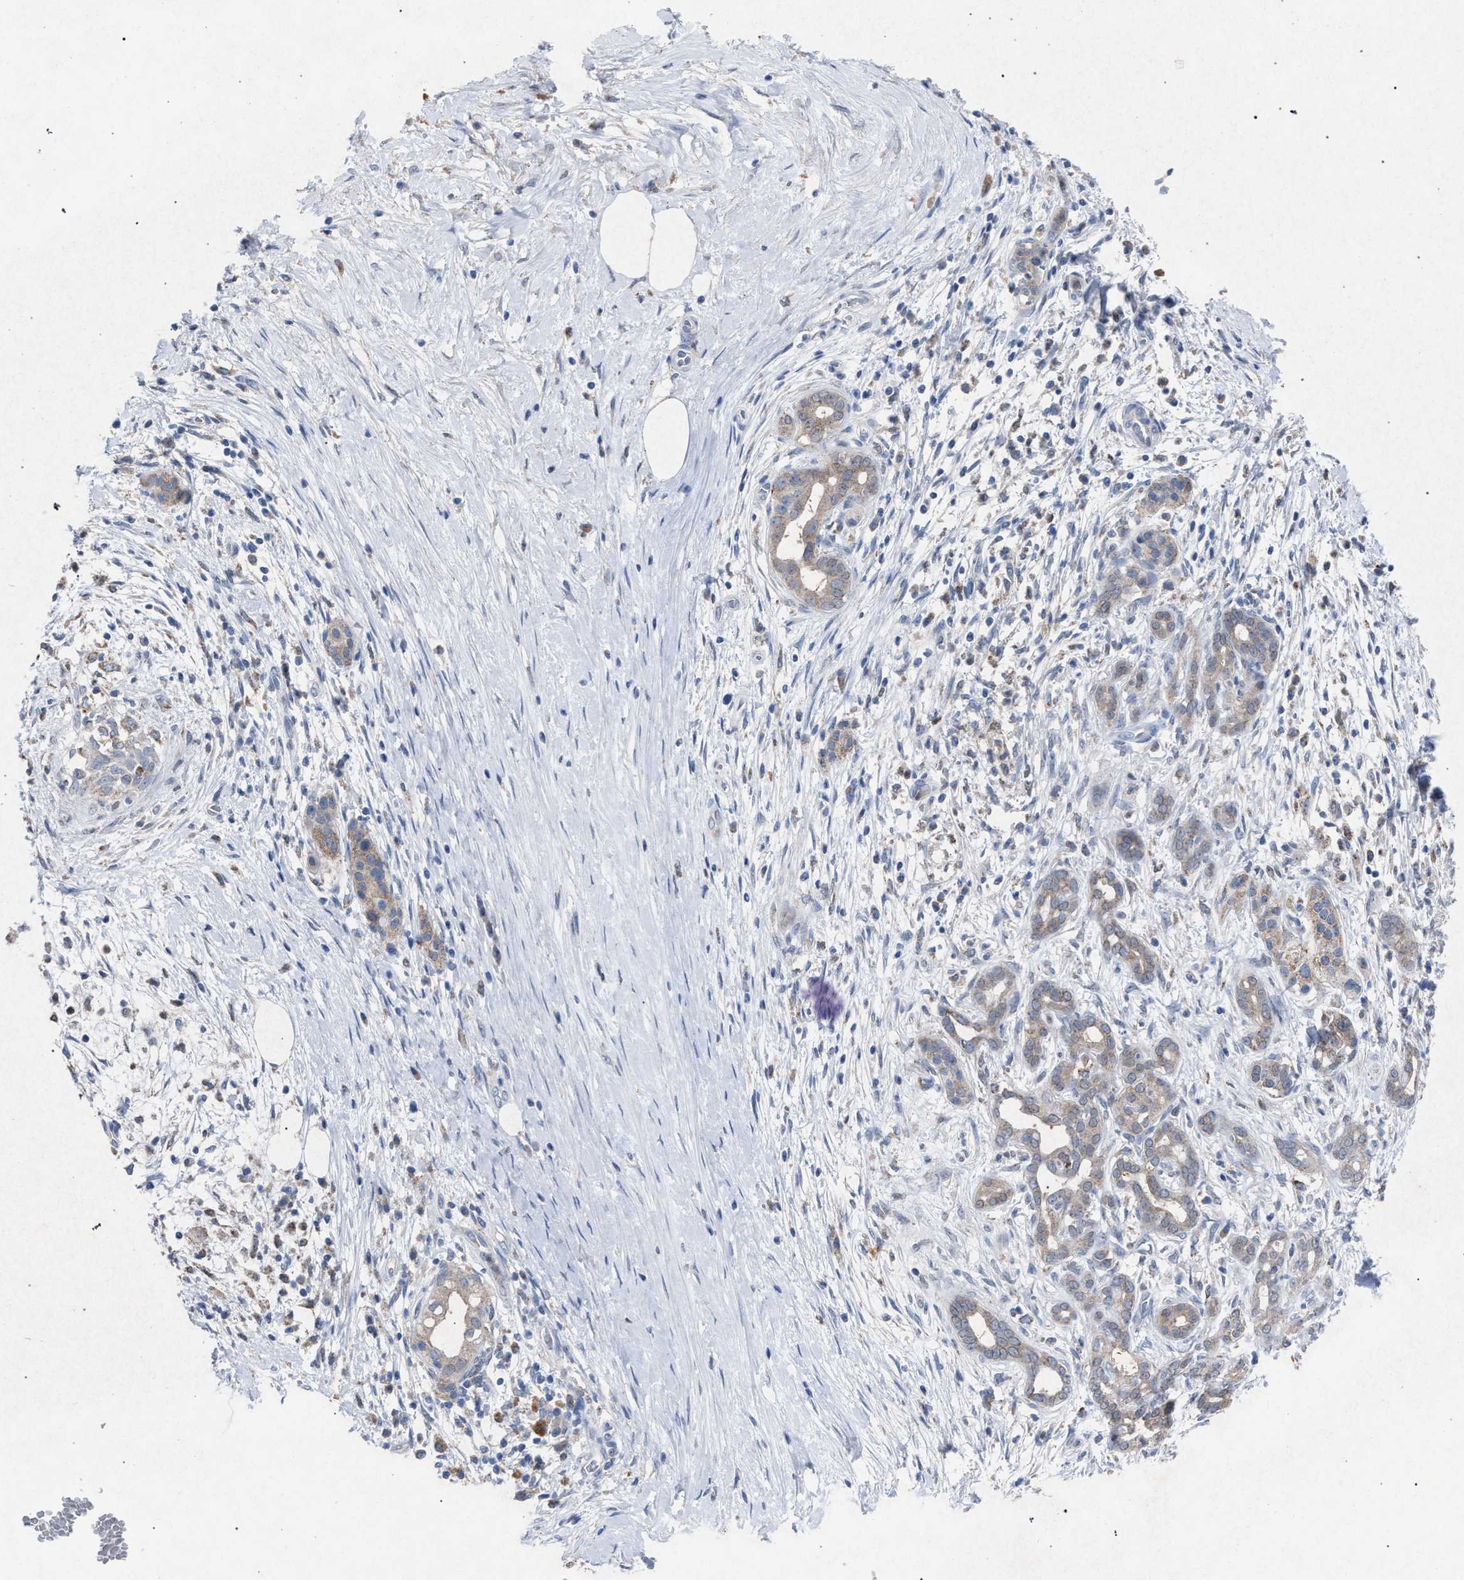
{"staining": {"intensity": "weak", "quantity": "25%-75%", "location": "cytoplasmic/membranous"}, "tissue": "pancreatic cancer", "cell_type": "Tumor cells", "image_type": "cancer", "snomed": [{"axis": "morphology", "description": "Adenocarcinoma, NOS"}, {"axis": "topography", "description": "Pancreas"}], "caption": "Protein expression analysis of human pancreatic cancer reveals weak cytoplasmic/membranous expression in about 25%-75% of tumor cells.", "gene": "HSD17B4", "patient": {"sex": "male", "age": 58}}